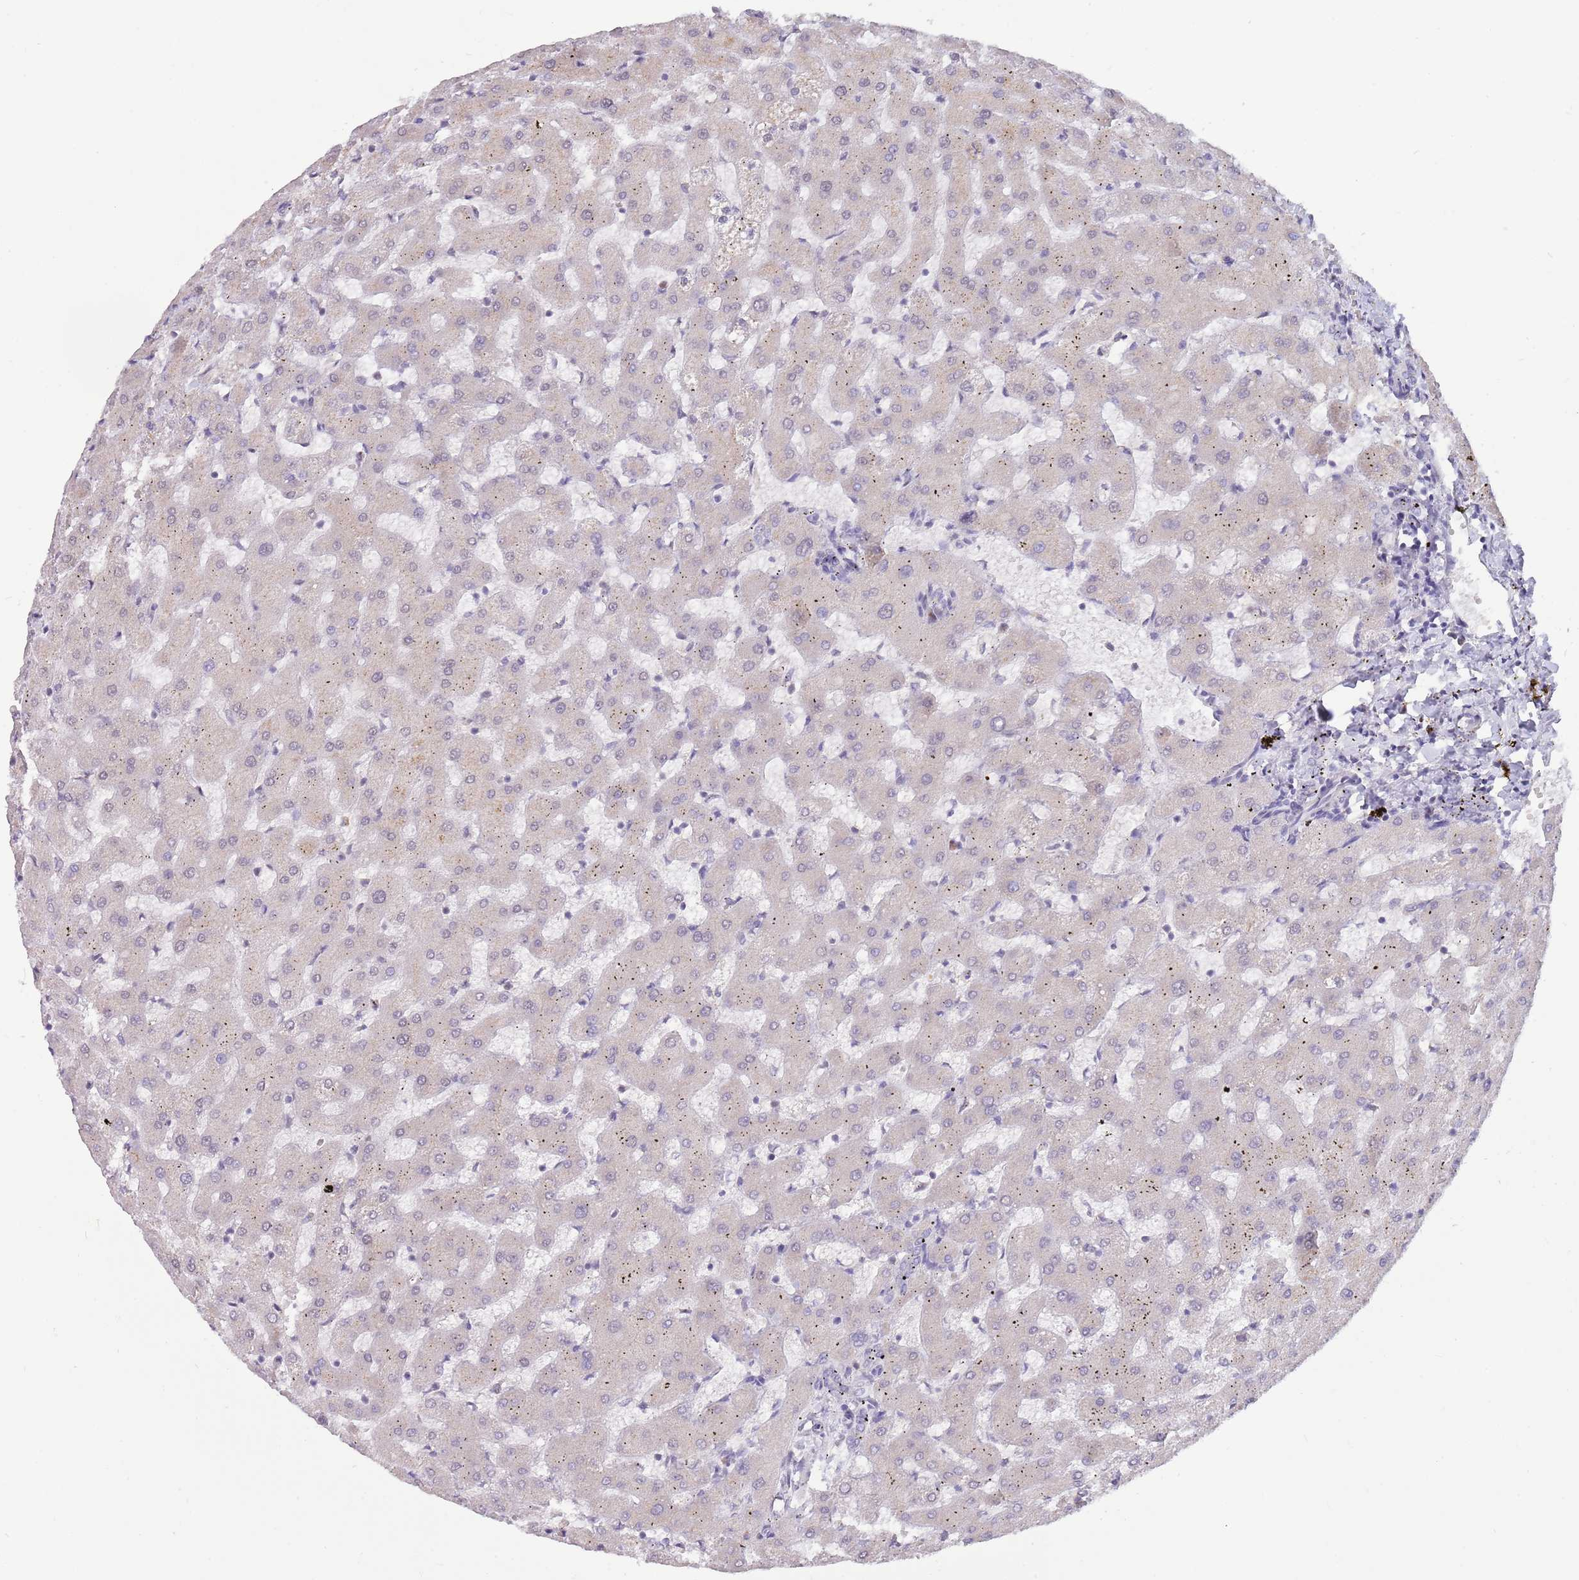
{"staining": {"intensity": "negative", "quantity": "none", "location": "none"}, "tissue": "liver", "cell_type": "Cholangiocytes", "image_type": "normal", "snomed": [{"axis": "morphology", "description": "Normal tissue, NOS"}, {"axis": "topography", "description": "Liver"}], "caption": "DAB (3,3'-diaminobenzidine) immunohistochemical staining of unremarkable human liver shows no significant positivity in cholangiocytes.", "gene": "CCNJL", "patient": {"sex": "female", "age": 63}}